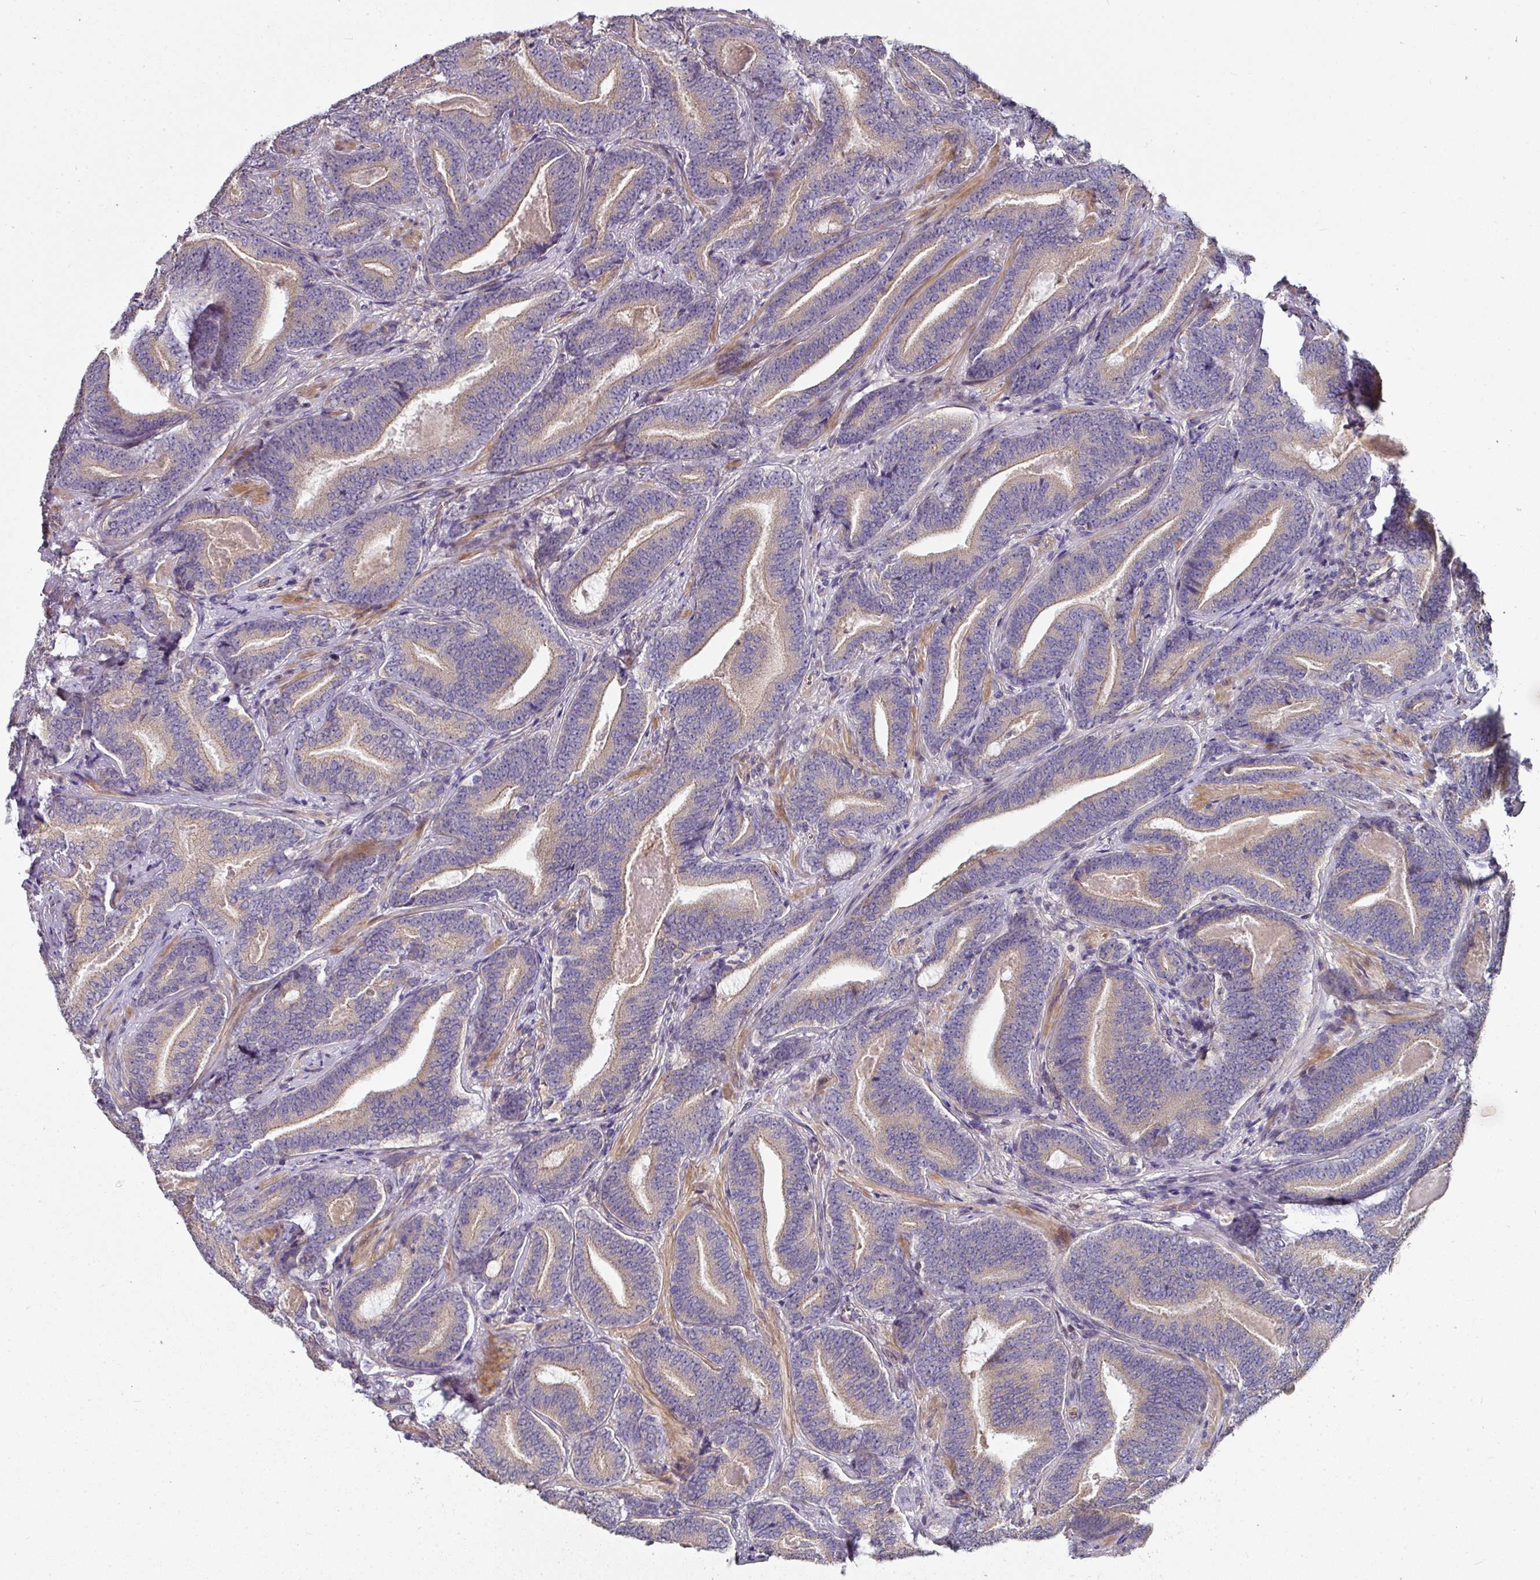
{"staining": {"intensity": "negative", "quantity": "none", "location": "none"}, "tissue": "prostate cancer", "cell_type": "Tumor cells", "image_type": "cancer", "snomed": [{"axis": "morphology", "description": "Adenocarcinoma, Low grade"}, {"axis": "topography", "description": "Prostate and seminal vesicle, NOS"}], "caption": "Immunohistochemical staining of adenocarcinoma (low-grade) (prostate) exhibits no significant positivity in tumor cells.", "gene": "C4orf48", "patient": {"sex": "male", "age": 61}}